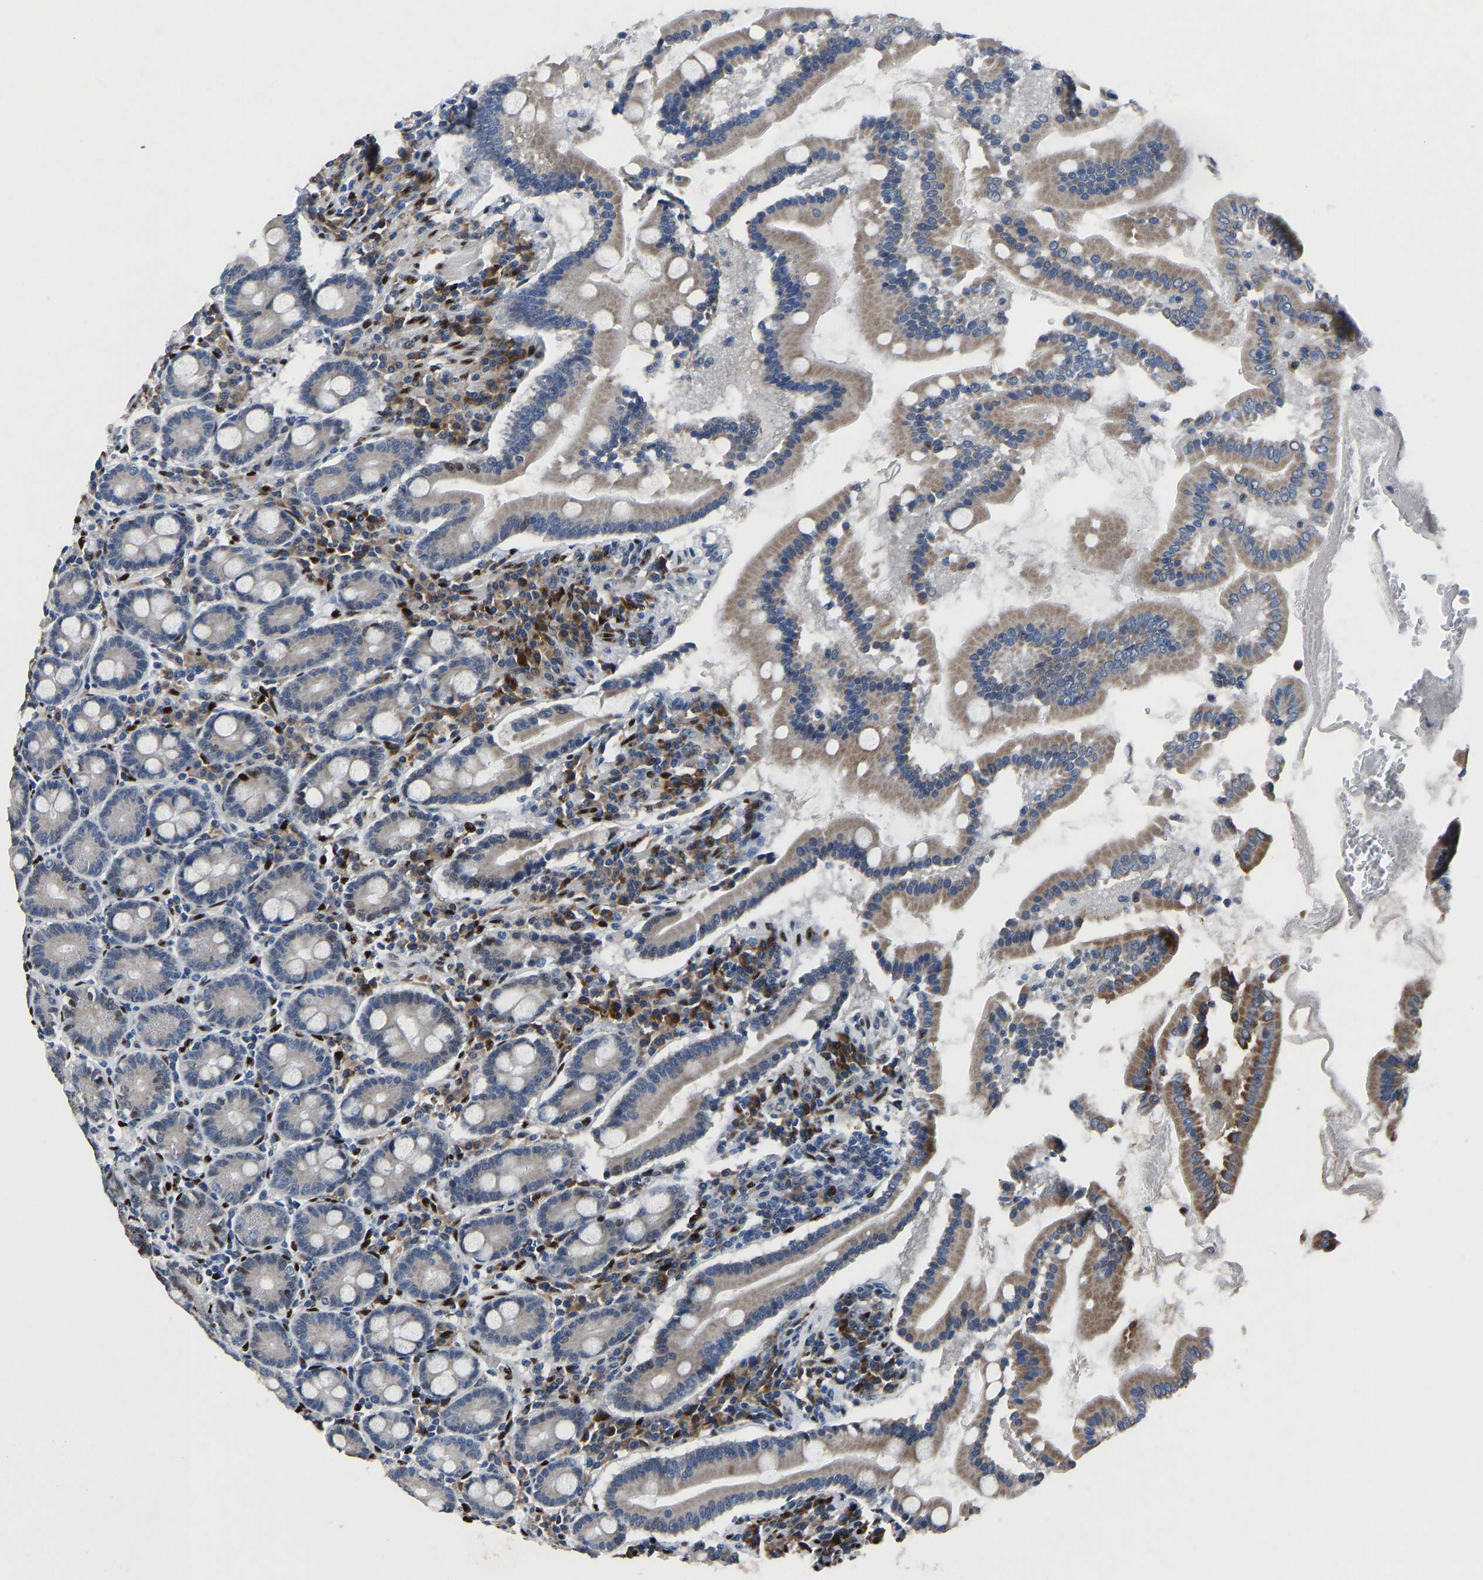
{"staining": {"intensity": "moderate", "quantity": "25%-75%", "location": "cytoplasmic/membranous,nuclear"}, "tissue": "duodenum", "cell_type": "Glandular cells", "image_type": "normal", "snomed": [{"axis": "morphology", "description": "Normal tissue, NOS"}, {"axis": "topography", "description": "Duodenum"}], "caption": "About 25%-75% of glandular cells in benign duodenum show moderate cytoplasmic/membranous,nuclear protein positivity as visualized by brown immunohistochemical staining.", "gene": "EGR1", "patient": {"sex": "male", "age": 50}}